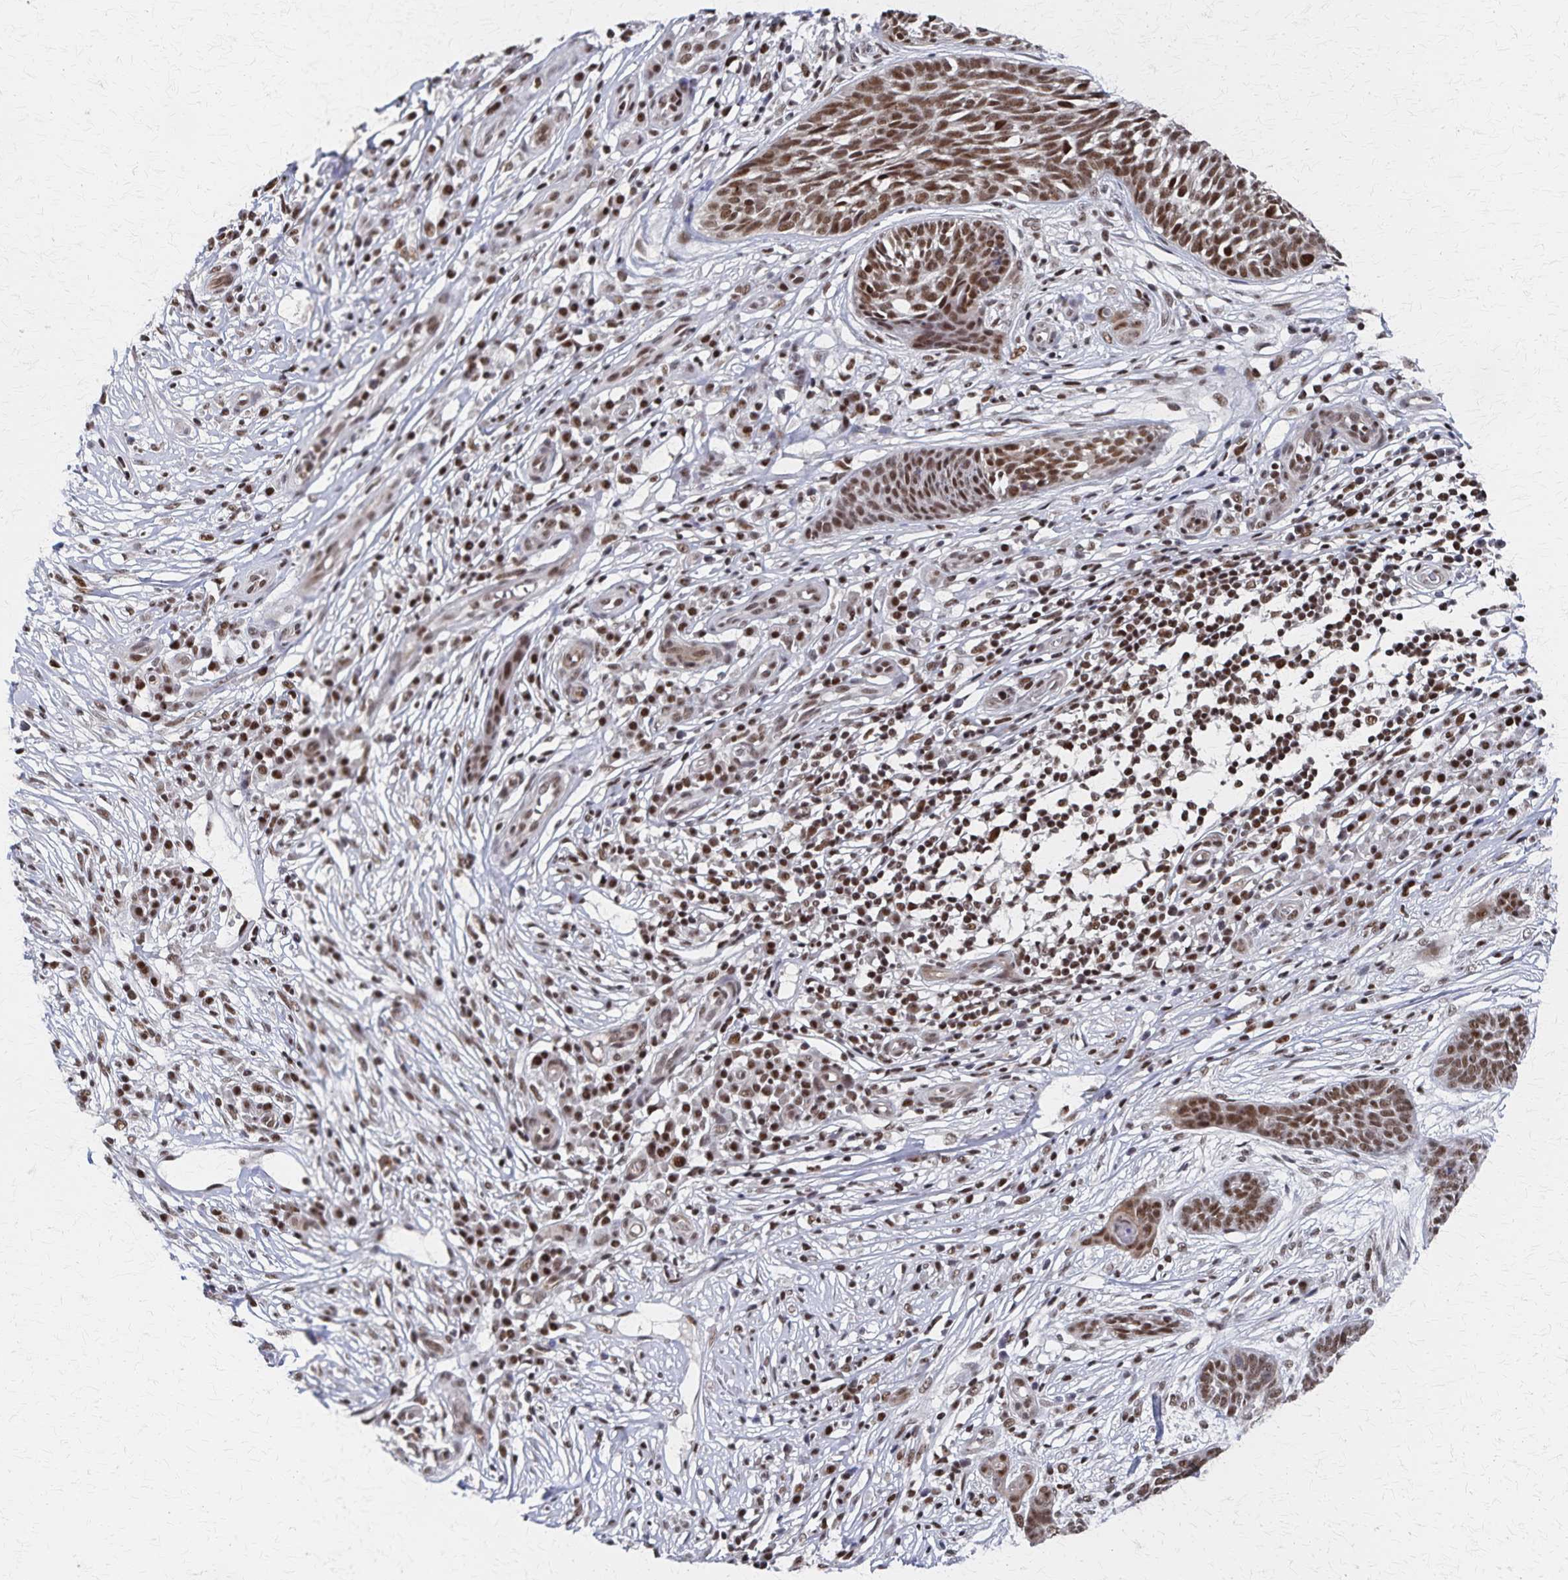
{"staining": {"intensity": "moderate", "quantity": ">75%", "location": "nuclear"}, "tissue": "skin cancer", "cell_type": "Tumor cells", "image_type": "cancer", "snomed": [{"axis": "morphology", "description": "Basal cell carcinoma"}, {"axis": "topography", "description": "Skin"}, {"axis": "topography", "description": "Skin, foot"}], "caption": "The photomicrograph reveals immunohistochemical staining of skin basal cell carcinoma. There is moderate nuclear staining is seen in about >75% of tumor cells.", "gene": "GTF2B", "patient": {"sex": "female", "age": 86}}